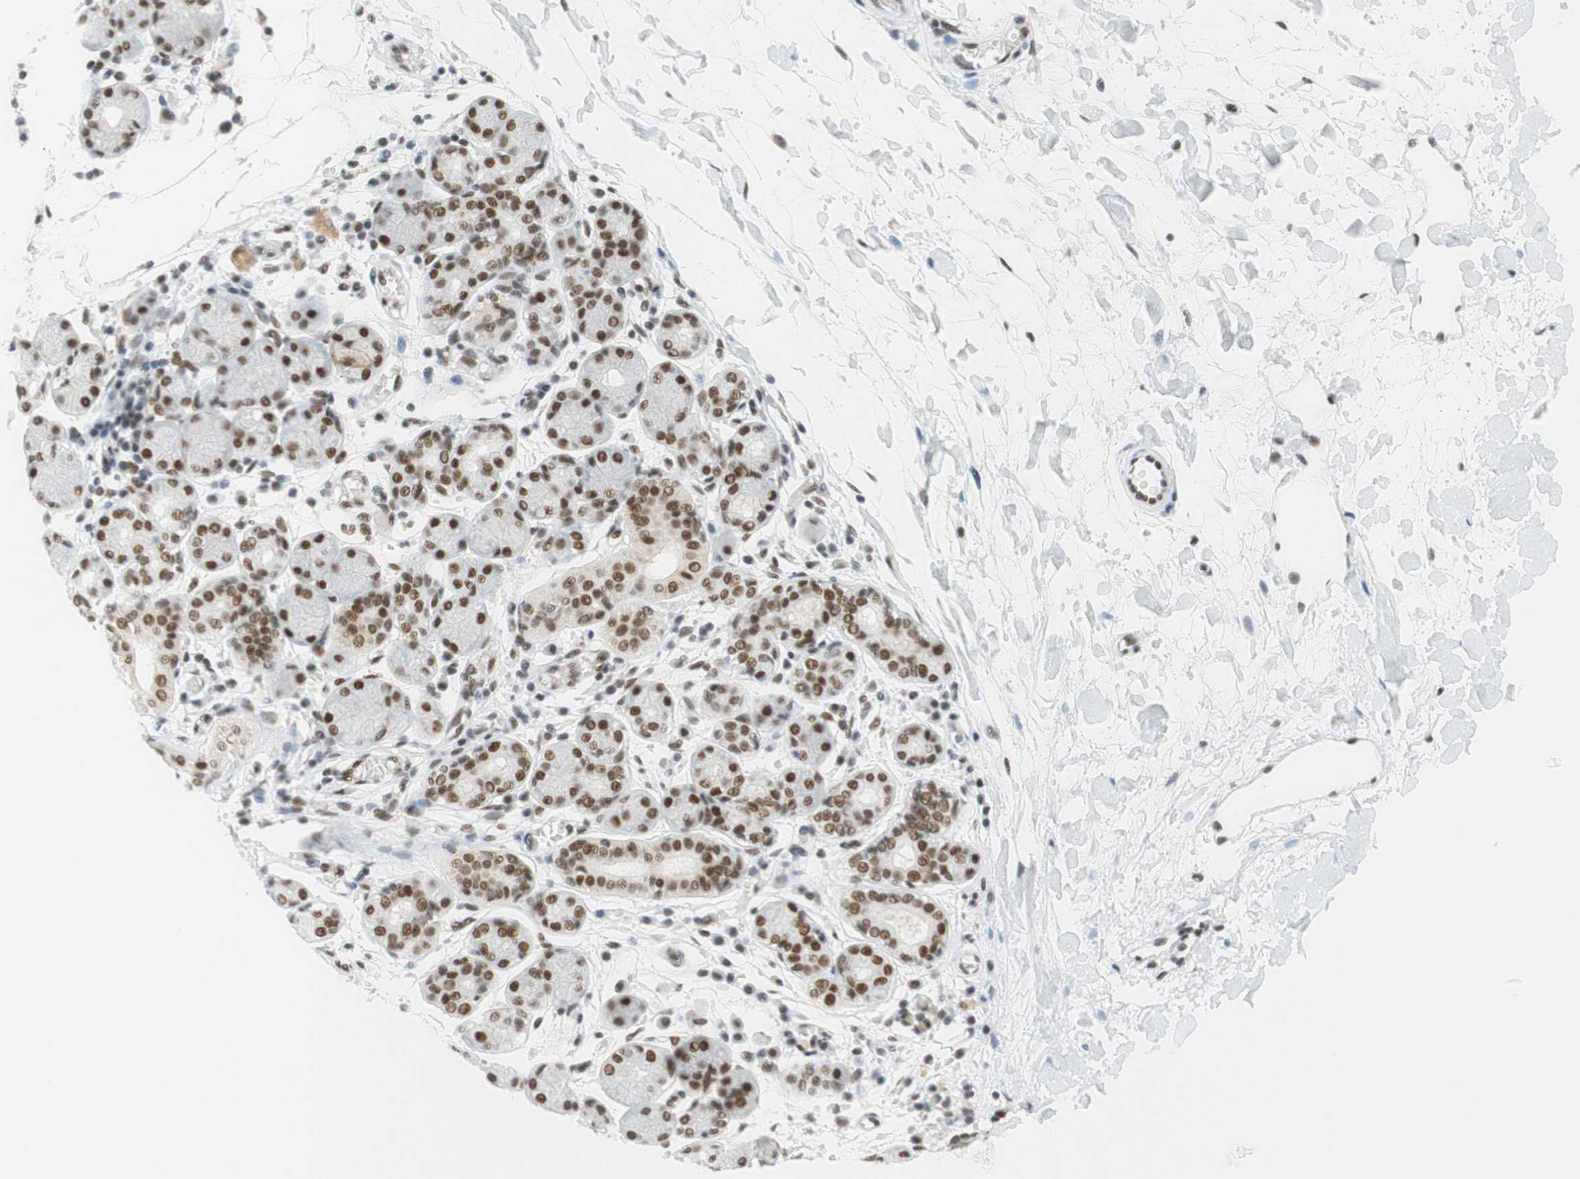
{"staining": {"intensity": "moderate", "quantity": ">75%", "location": "nuclear"}, "tissue": "salivary gland", "cell_type": "Glandular cells", "image_type": "normal", "snomed": [{"axis": "morphology", "description": "Normal tissue, NOS"}, {"axis": "topography", "description": "Salivary gland"}], "caption": "Protein expression analysis of unremarkable human salivary gland reveals moderate nuclear positivity in about >75% of glandular cells.", "gene": "RNF20", "patient": {"sex": "female", "age": 24}}